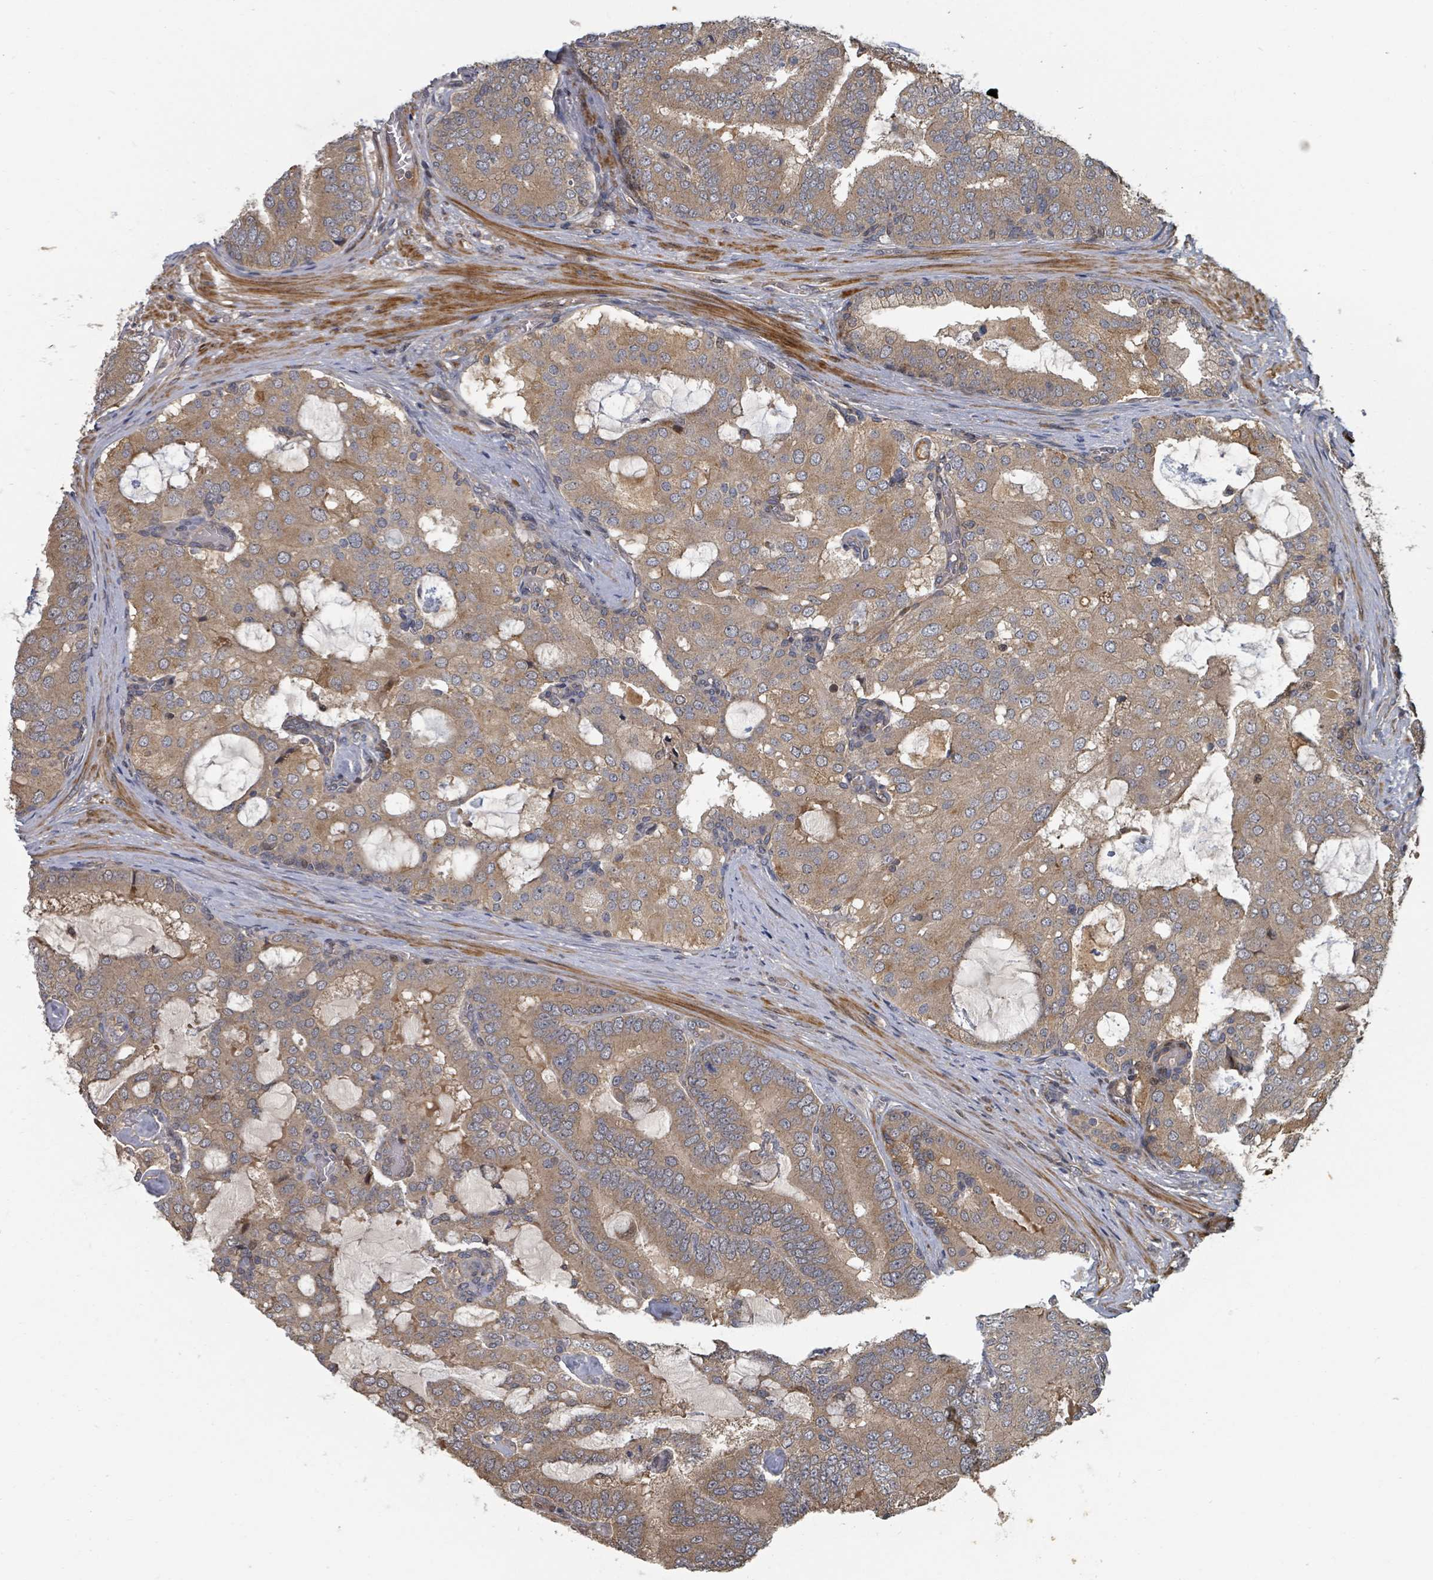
{"staining": {"intensity": "moderate", "quantity": ">75%", "location": "cytoplasmic/membranous"}, "tissue": "prostate cancer", "cell_type": "Tumor cells", "image_type": "cancer", "snomed": [{"axis": "morphology", "description": "Adenocarcinoma, High grade"}, {"axis": "topography", "description": "Prostate"}], "caption": "Moderate cytoplasmic/membranous expression is present in approximately >75% of tumor cells in adenocarcinoma (high-grade) (prostate).", "gene": "DPM1", "patient": {"sex": "male", "age": 55}}